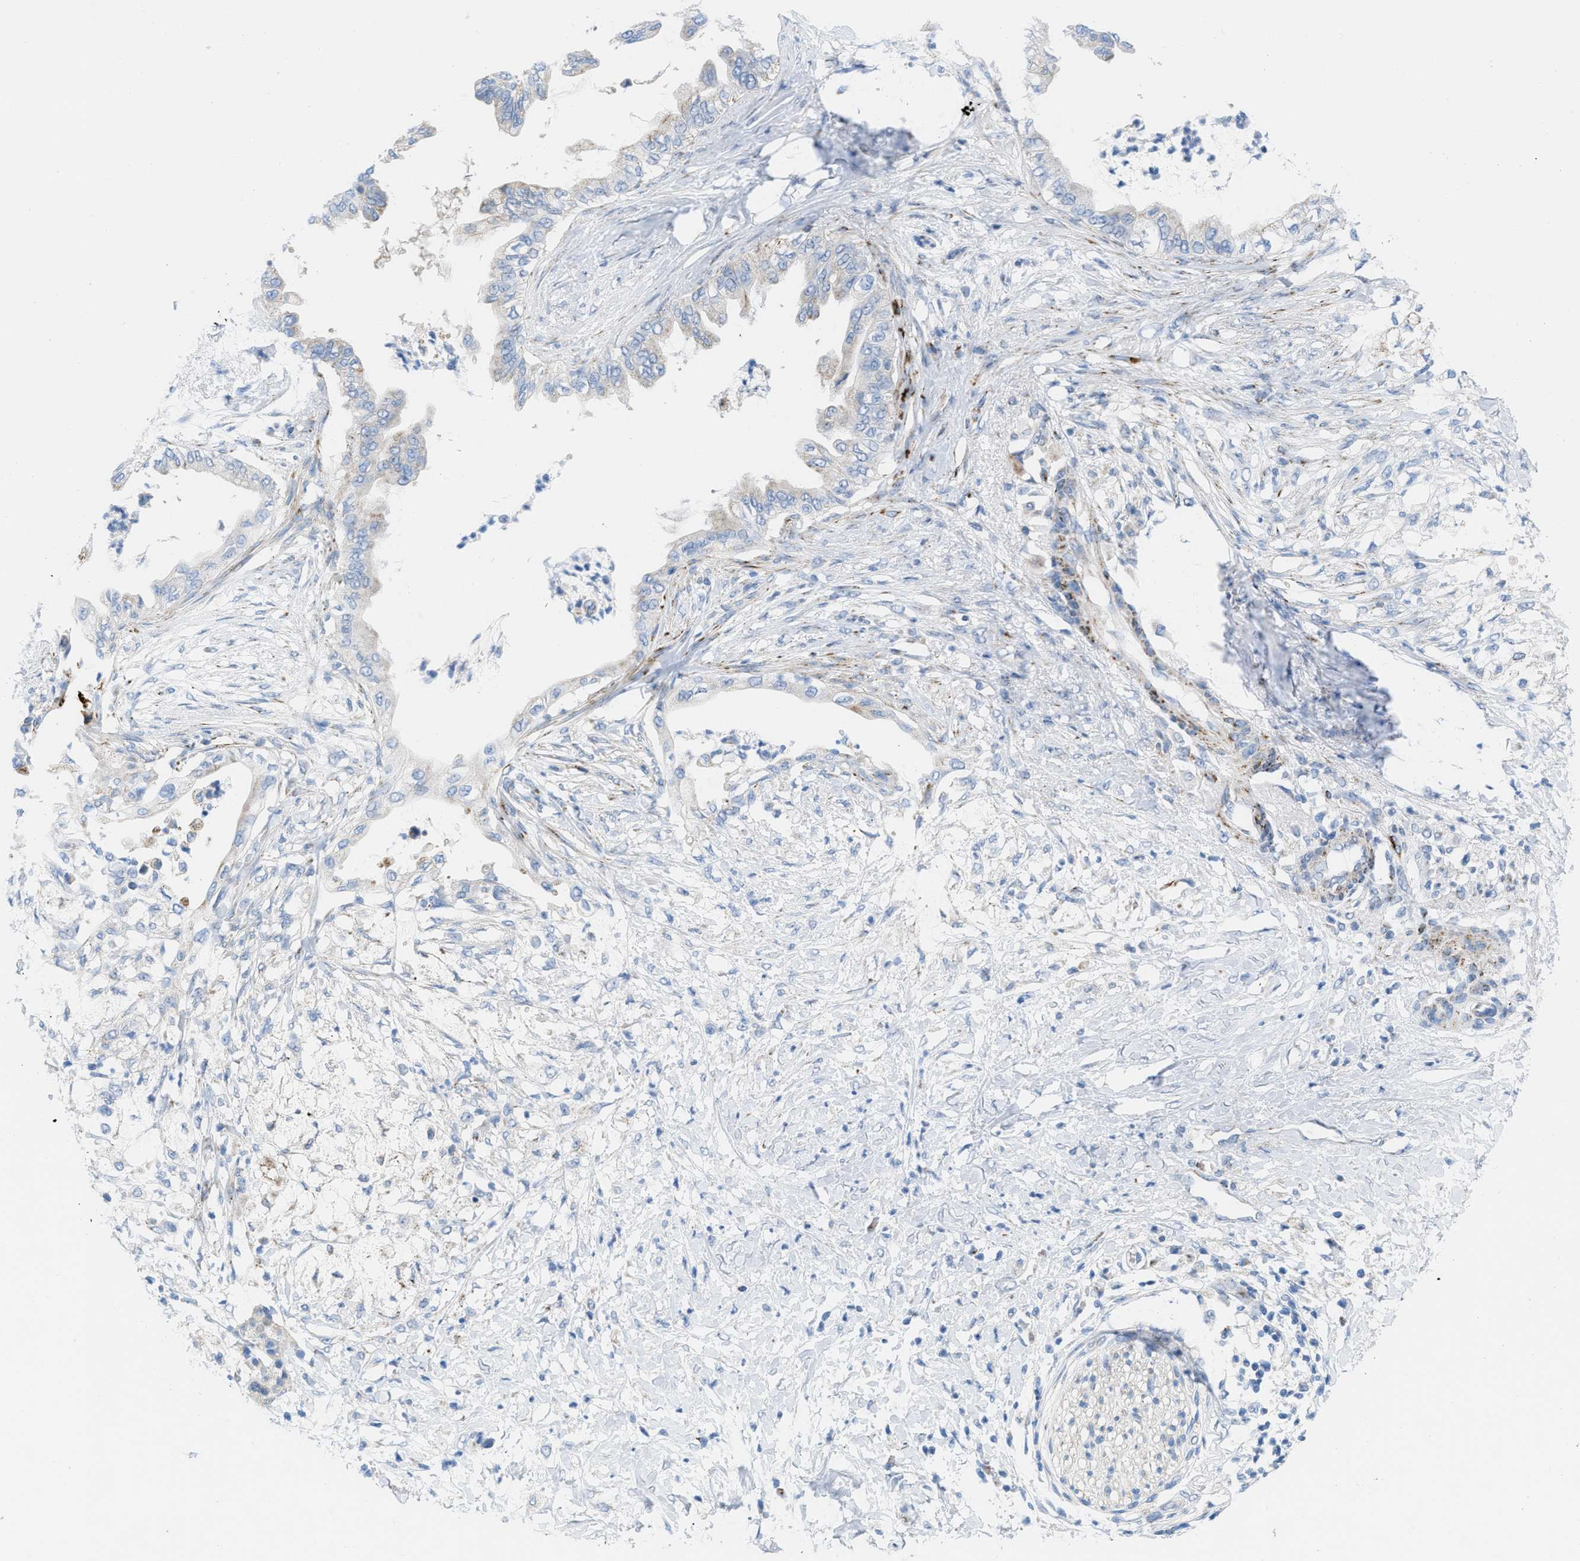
{"staining": {"intensity": "negative", "quantity": "none", "location": "none"}, "tissue": "pancreatic cancer", "cell_type": "Tumor cells", "image_type": "cancer", "snomed": [{"axis": "morphology", "description": "Normal tissue, NOS"}, {"axis": "morphology", "description": "Adenocarcinoma, NOS"}, {"axis": "topography", "description": "Pancreas"}, {"axis": "topography", "description": "Duodenum"}], "caption": "This is a histopathology image of immunohistochemistry (IHC) staining of adenocarcinoma (pancreatic), which shows no expression in tumor cells.", "gene": "RBBP9", "patient": {"sex": "female", "age": 60}}